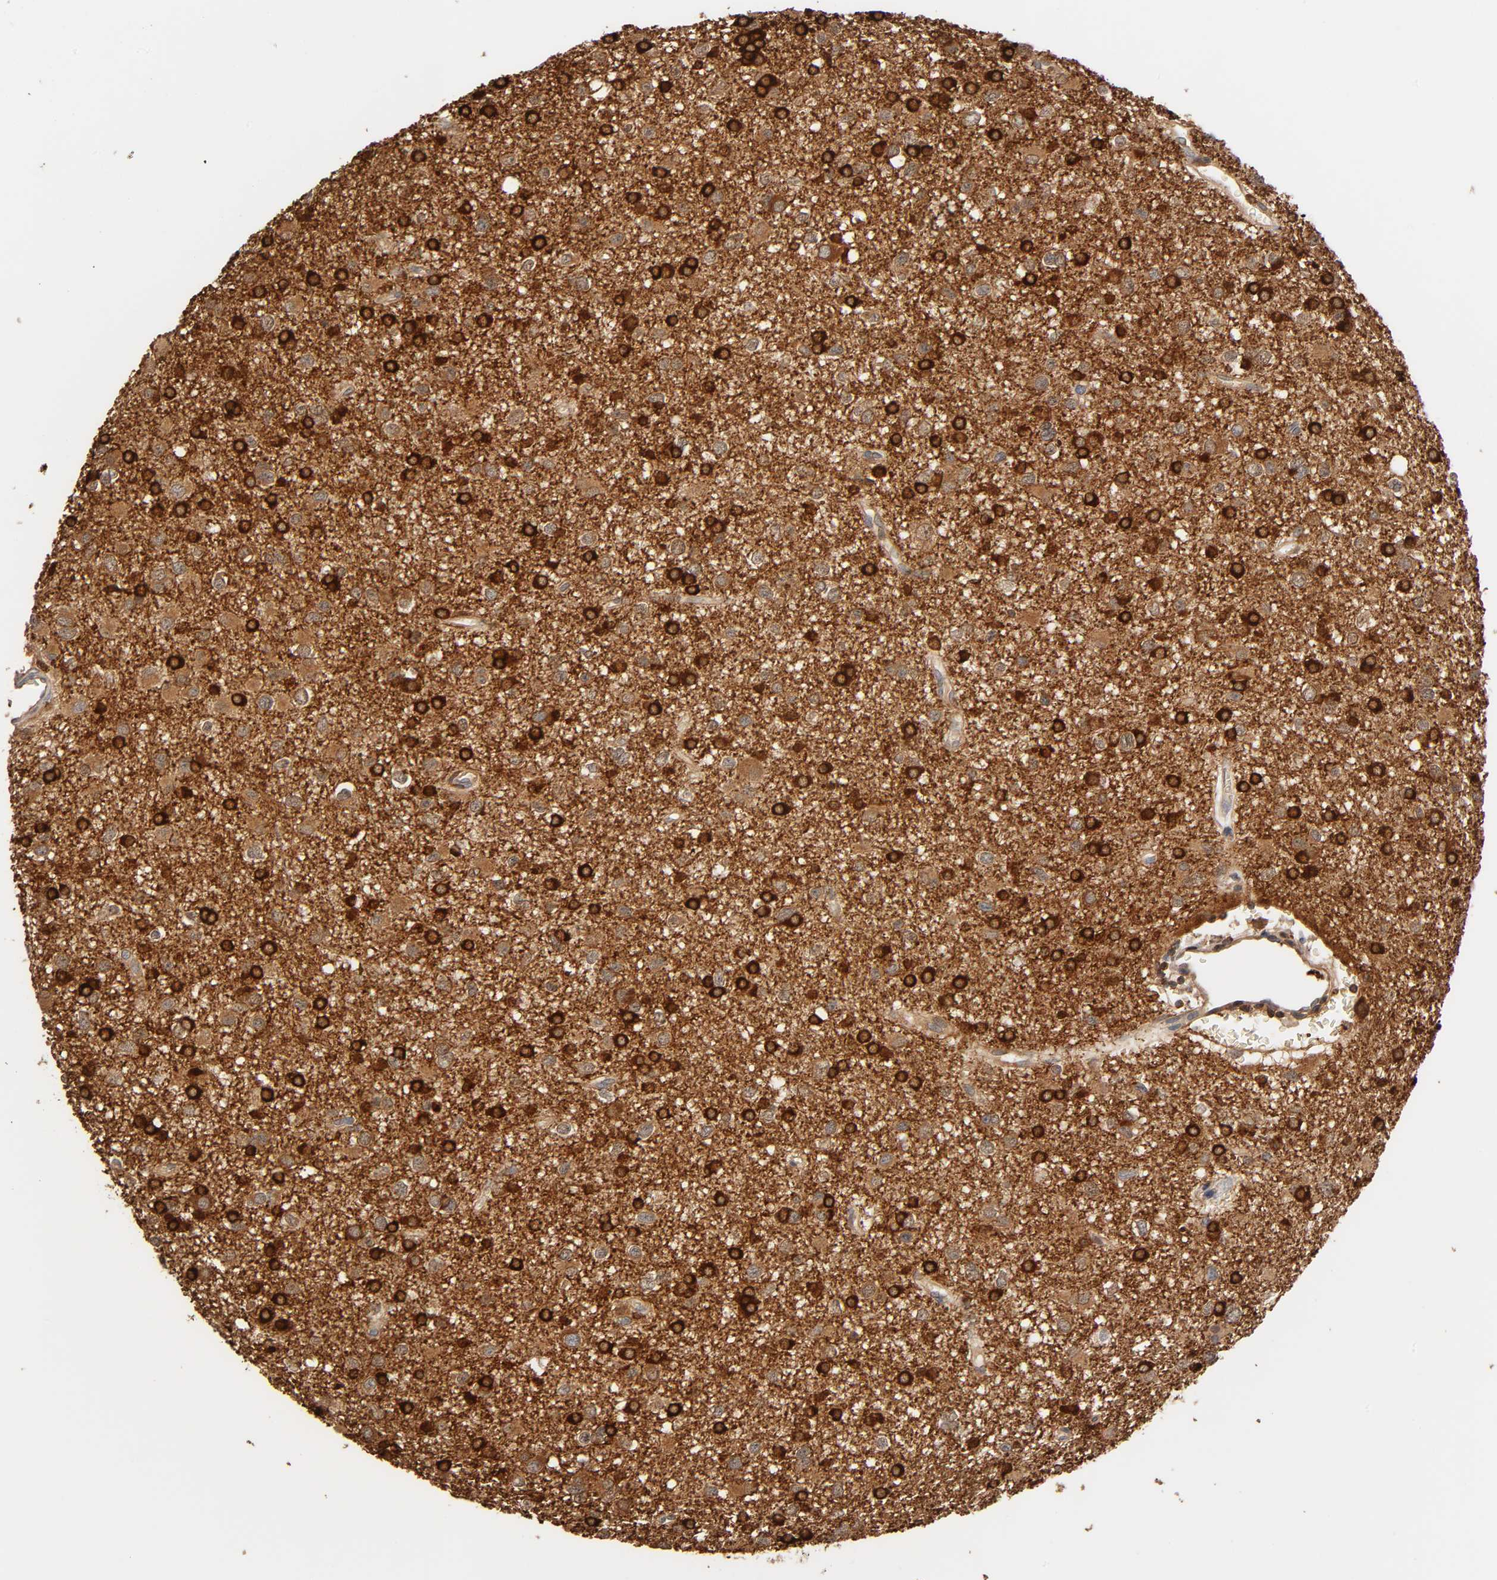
{"staining": {"intensity": "strong", "quantity": ">75%", "location": "cytoplasmic/membranous"}, "tissue": "glioma", "cell_type": "Tumor cells", "image_type": "cancer", "snomed": [{"axis": "morphology", "description": "Glioma, malignant, Low grade"}, {"axis": "topography", "description": "Brain"}], "caption": "A histopathology image of malignant glioma (low-grade) stained for a protein reveals strong cytoplasmic/membranous brown staining in tumor cells.", "gene": "BIN1", "patient": {"sex": "male", "age": 42}}